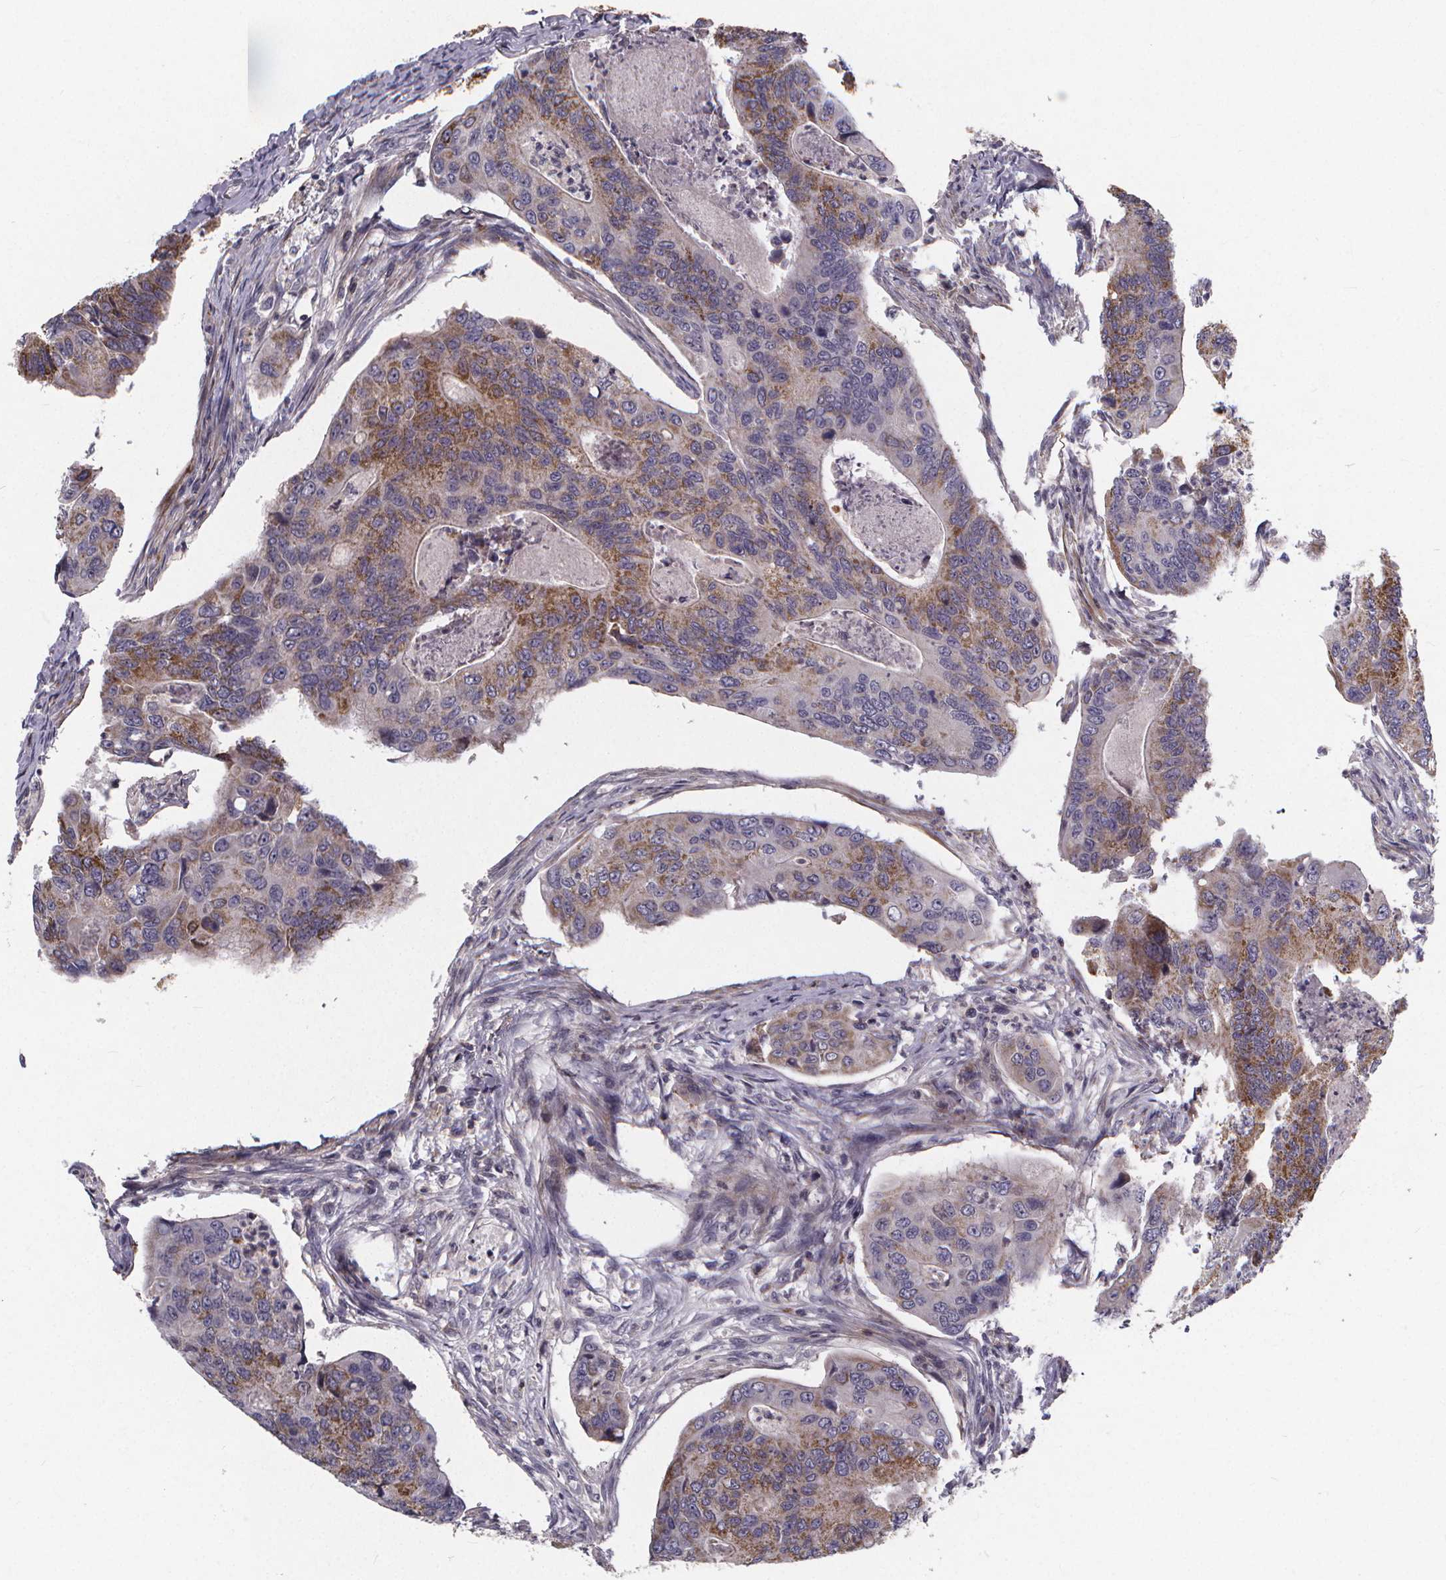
{"staining": {"intensity": "moderate", "quantity": "25%-75%", "location": "cytoplasmic/membranous"}, "tissue": "colorectal cancer", "cell_type": "Tumor cells", "image_type": "cancer", "snomed": [{"axis": "morphology", "description": "Adenocarcinoma, NOS"}, {"axis": "topography", "description": "Colon"}], "caption": "IHC histopathology image of neoplastic tissue: human colorectal cancer stained using immunohistochemistry (IHC) shows medium levels of moderate protein expression localized specifically in the cytoplasmic/membranous of tumor cells, appearing as a cytoplasmic/membranous brown color.", "gene": "FBXW2", "patient": {"sex": "female", "age": 67}}